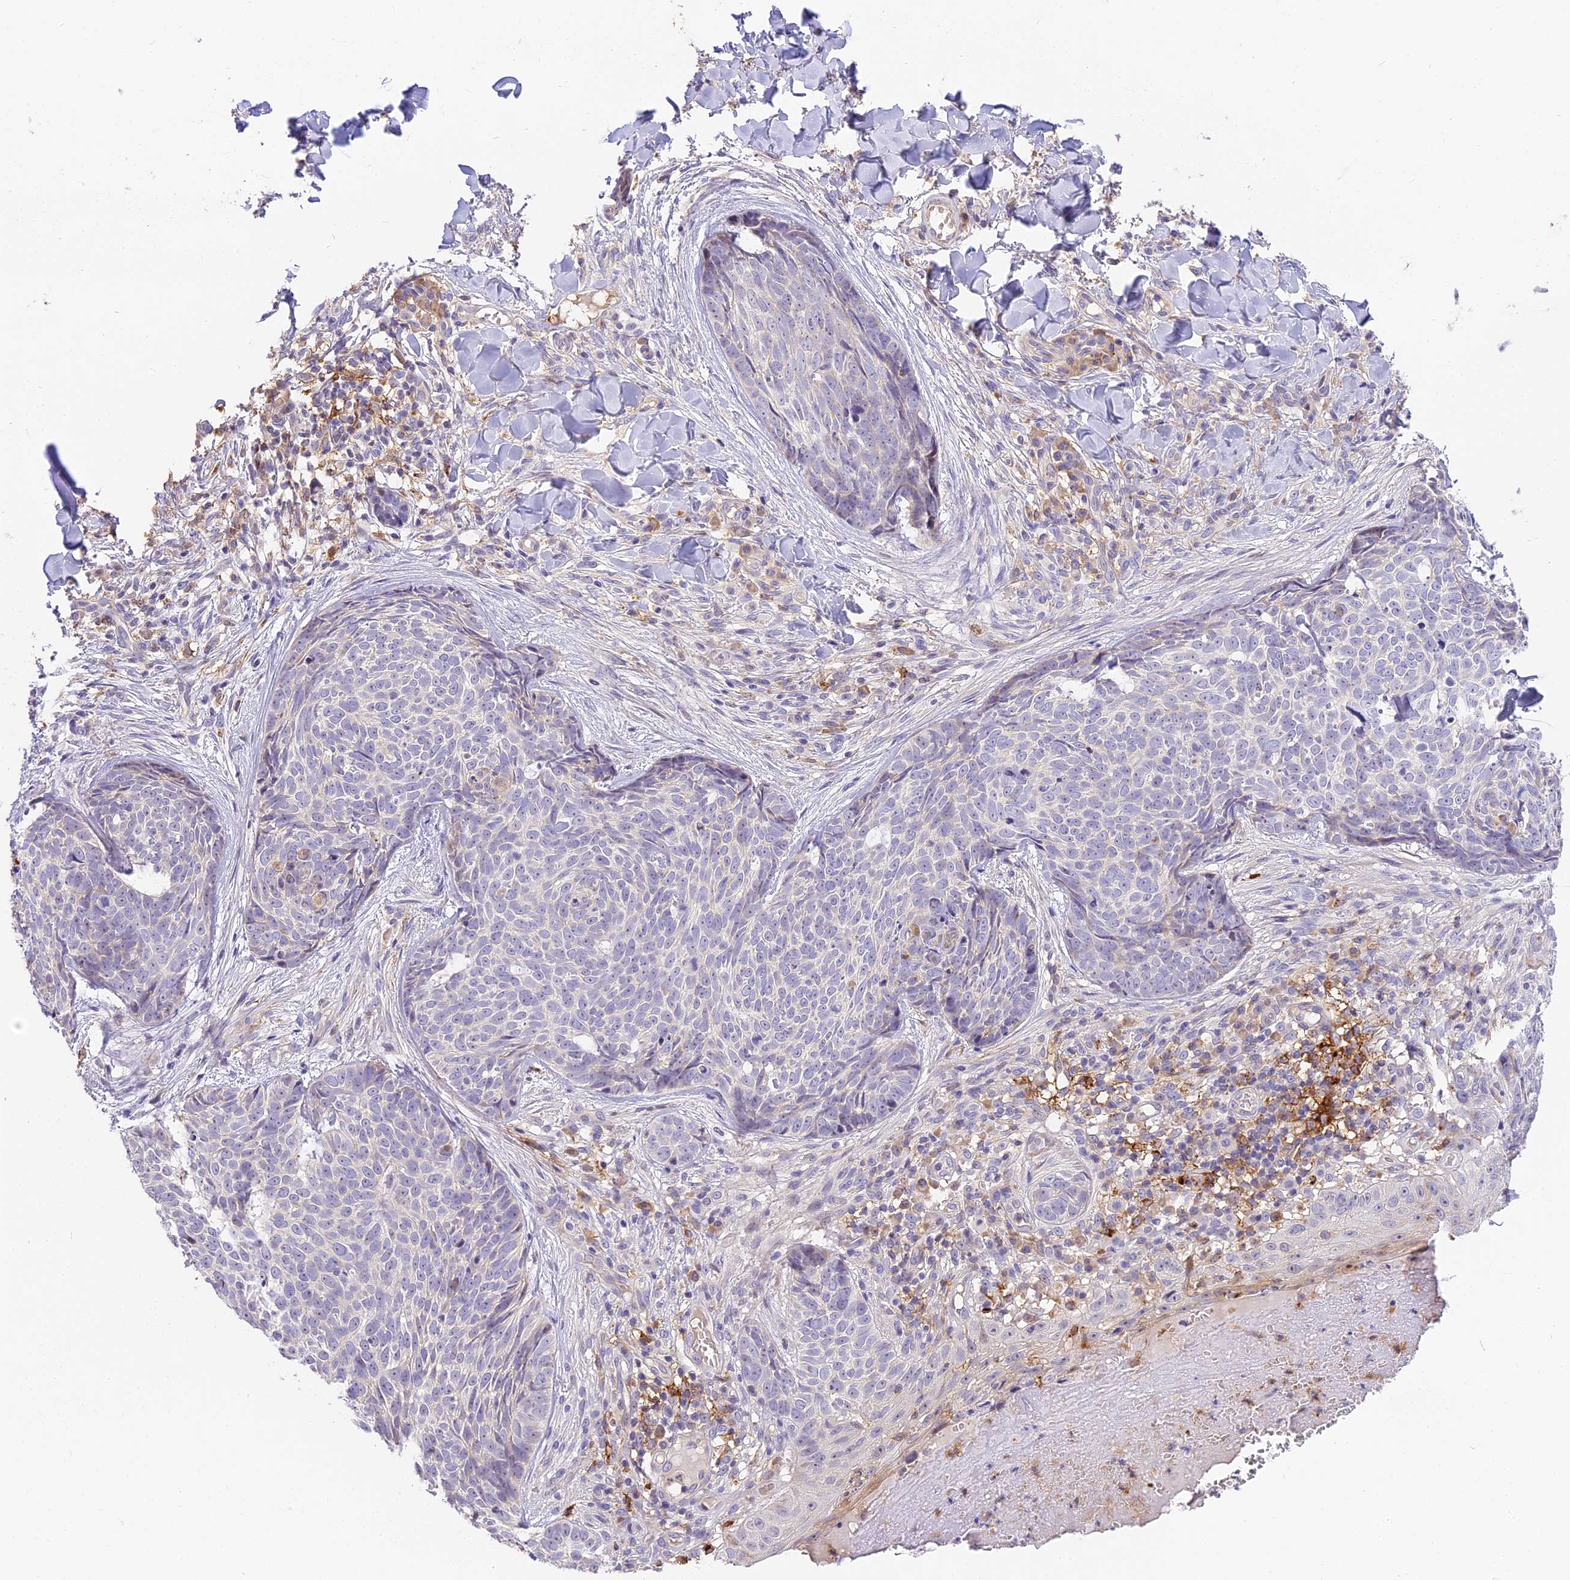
{"staining": {"intensity": "negative", "quantity": "none", "location": "none"}, "tissue": "skin cancer", "cell_type": "Tumor cells", "image_type": "cancer", "snomed": [{"axis": "morphology", "description": "Basal cell carcinoma"}, {"axis": "topography", "description": "Skin"}], "caption": "There is no significant positivity in tumor cells of basal cell carcinoma (skin).", "gene": "NOD2", "patient": {"sex": "female", "age": 61}}